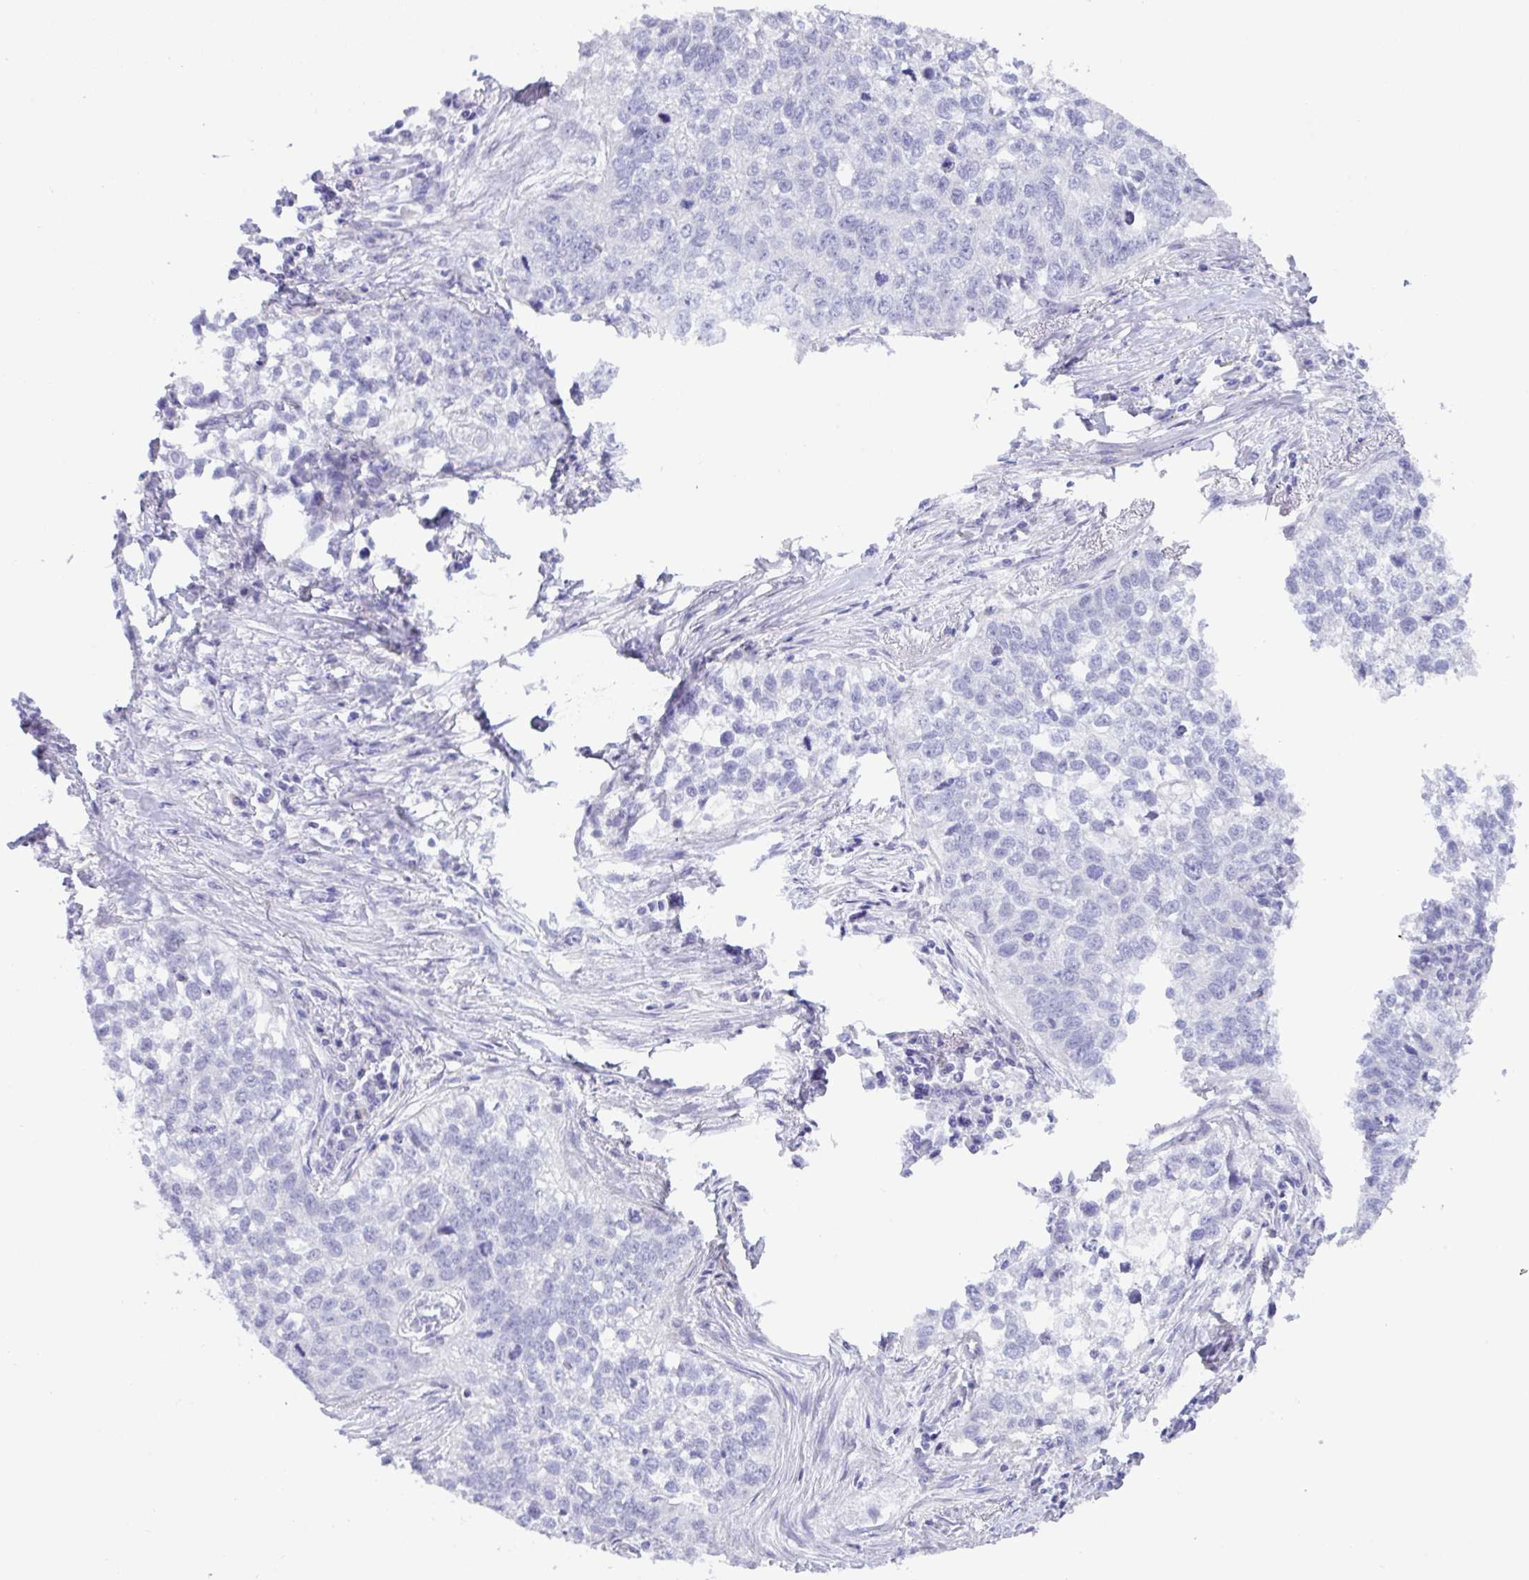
{"staining": {"intensity": "negative", "quantity": "none", "location": "none"}, "tissue": "lung cancer", "cell_type": "Tumor cells", "image_type": "cancer", "snomed": [{"axis": "morphology", "description": "Squamous cell carcinoma, NOS"}, {"axis": "topography", "description": "Lung"}], "caption": "An immunohistochemistry histopathology image of lung squamous cell carcinoma is shown. There is no staining in tumor cells of lung squamous cell carcinoma.", "gene": "MED11", "patient": {"sex": "male", "age": 74}}